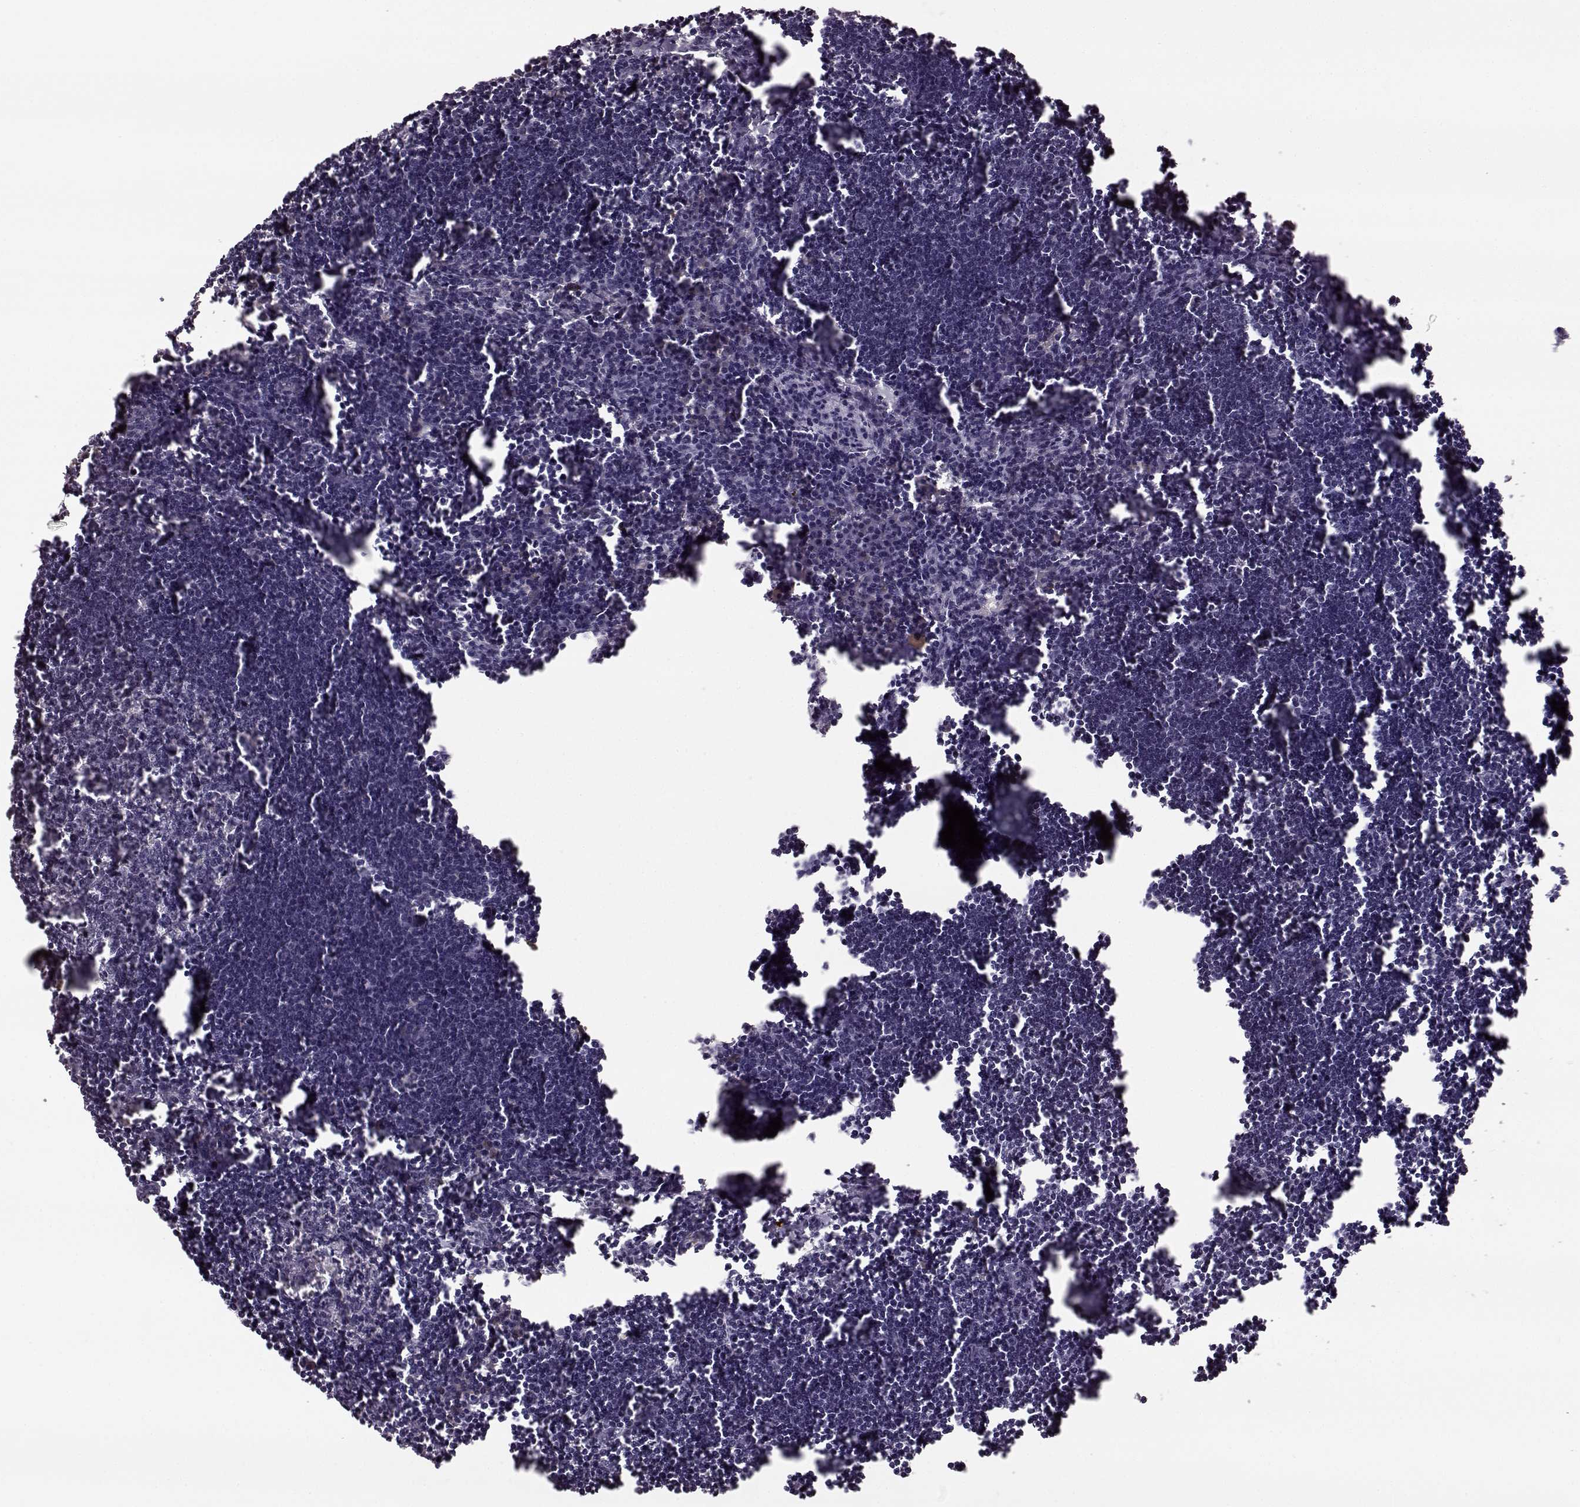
{"staining": {"intensity": "negative", "quantity": "none", "location": "none"}, "tissue": "lymph node", "cell_type": "Germinal center cells", "image_type": "normal", "snomed": [{"axis": "morphology", "description": "Normal tissue, NOS"}, {"axis": "topography", "description": "Lymph node"}], "caption": "Image shows no significant protein positivity in germinal center cells of unremarkable lymph node. Nuclei are stained in blue.", "gene": "NRL", "patient": {"sex": "male", "age": 55}}